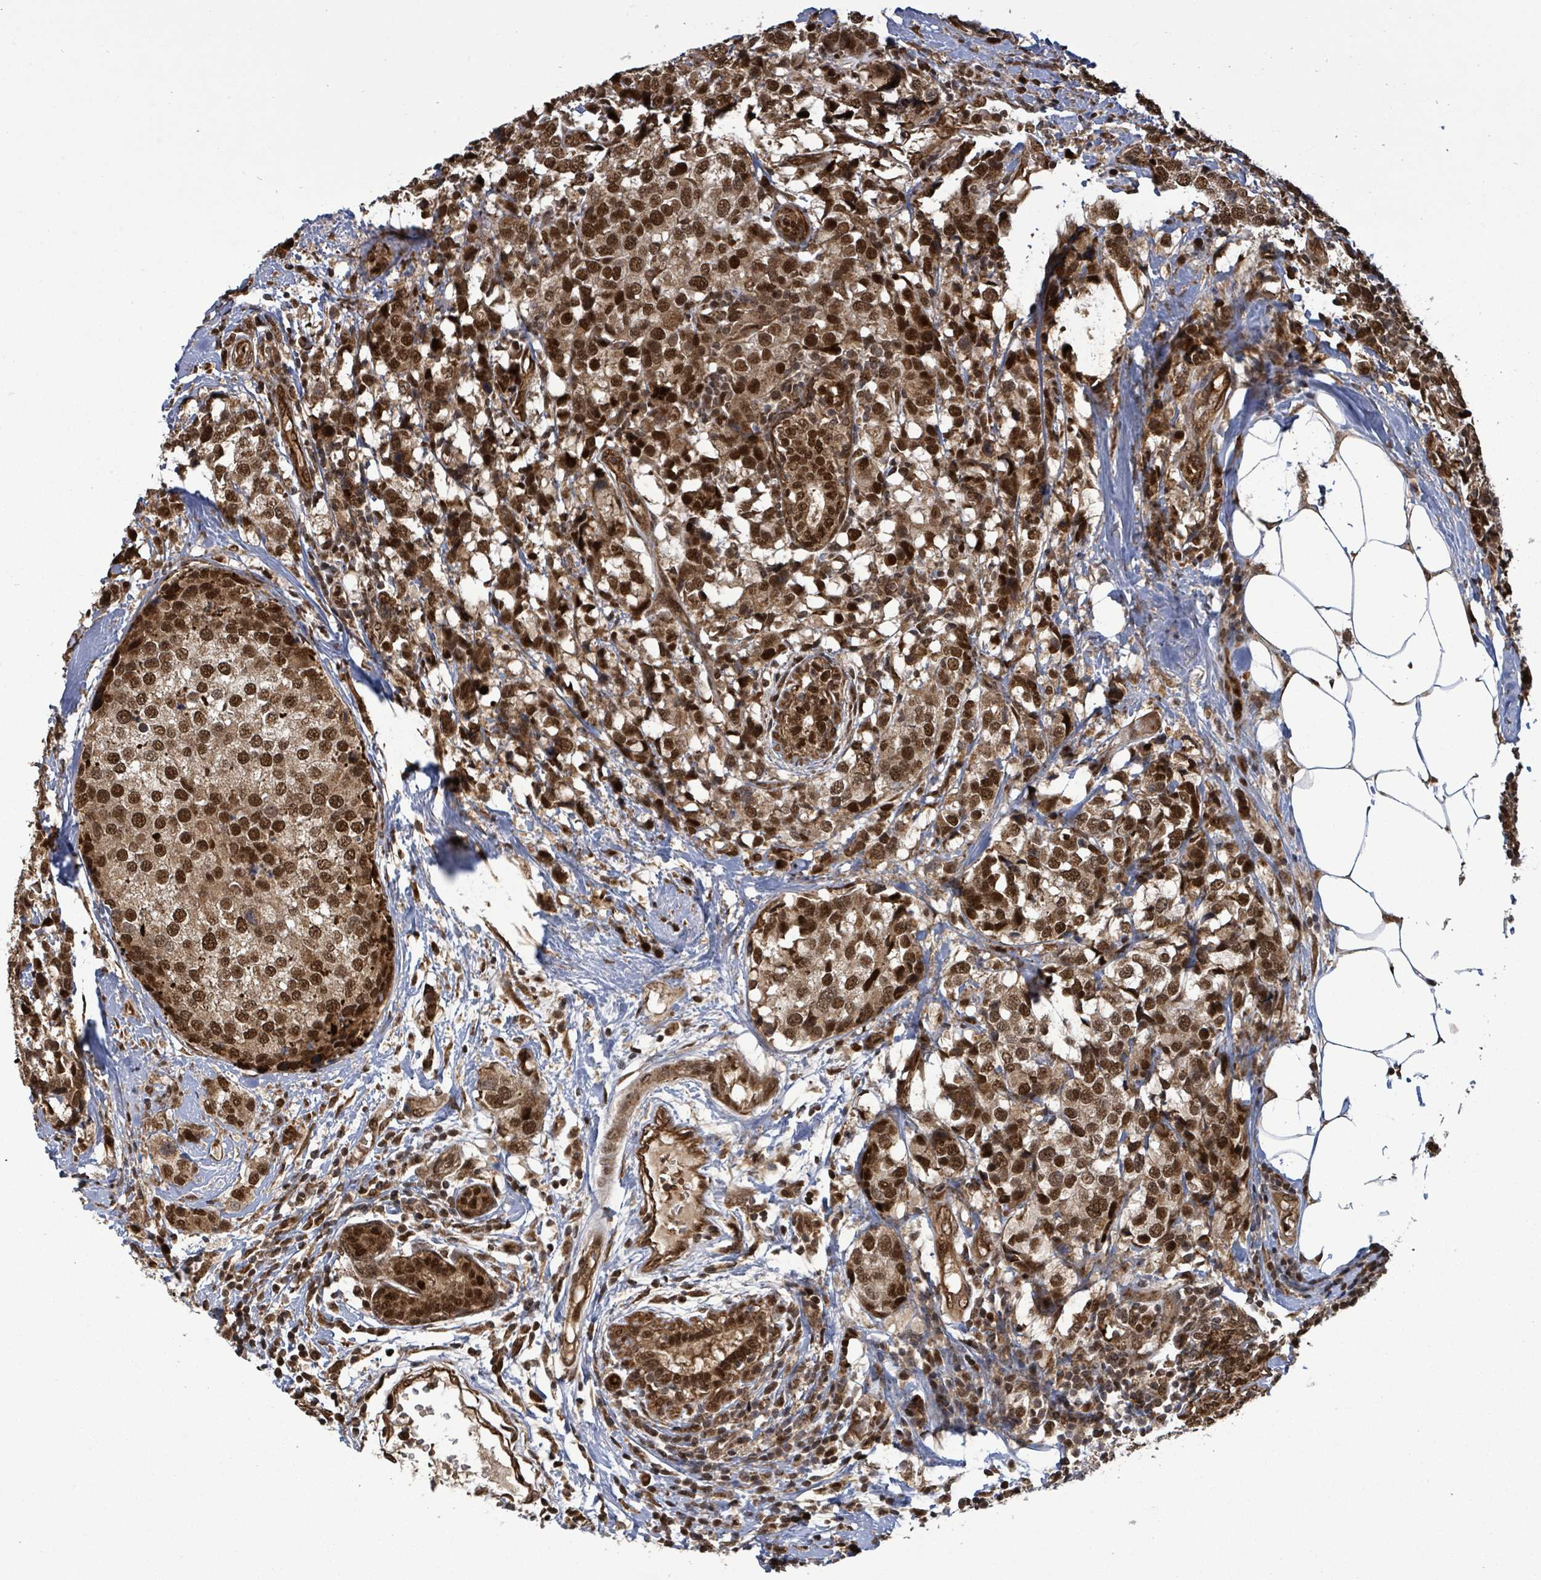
{"staining": {"intensity": "strong", "quantity": ">75%", "location": "cytoplasmic/membranous,nuclear"}, "tissue": "breast cancer", "cell_type": "Tumor cells", "image_type": "cancer", "snomed": [{"axis": "morphology", "description": "Lobular carcinoma"}, {"axis": "topography", "description": "Breast"}], "caption": "Breast cancer (lobular carcinoma) stained for a protein shows strong cytoplasmic/membranous and nuclear positivity in tumor cells.", "gene": "PATZ1", "patient": {"sex": "female", "age": 59}}